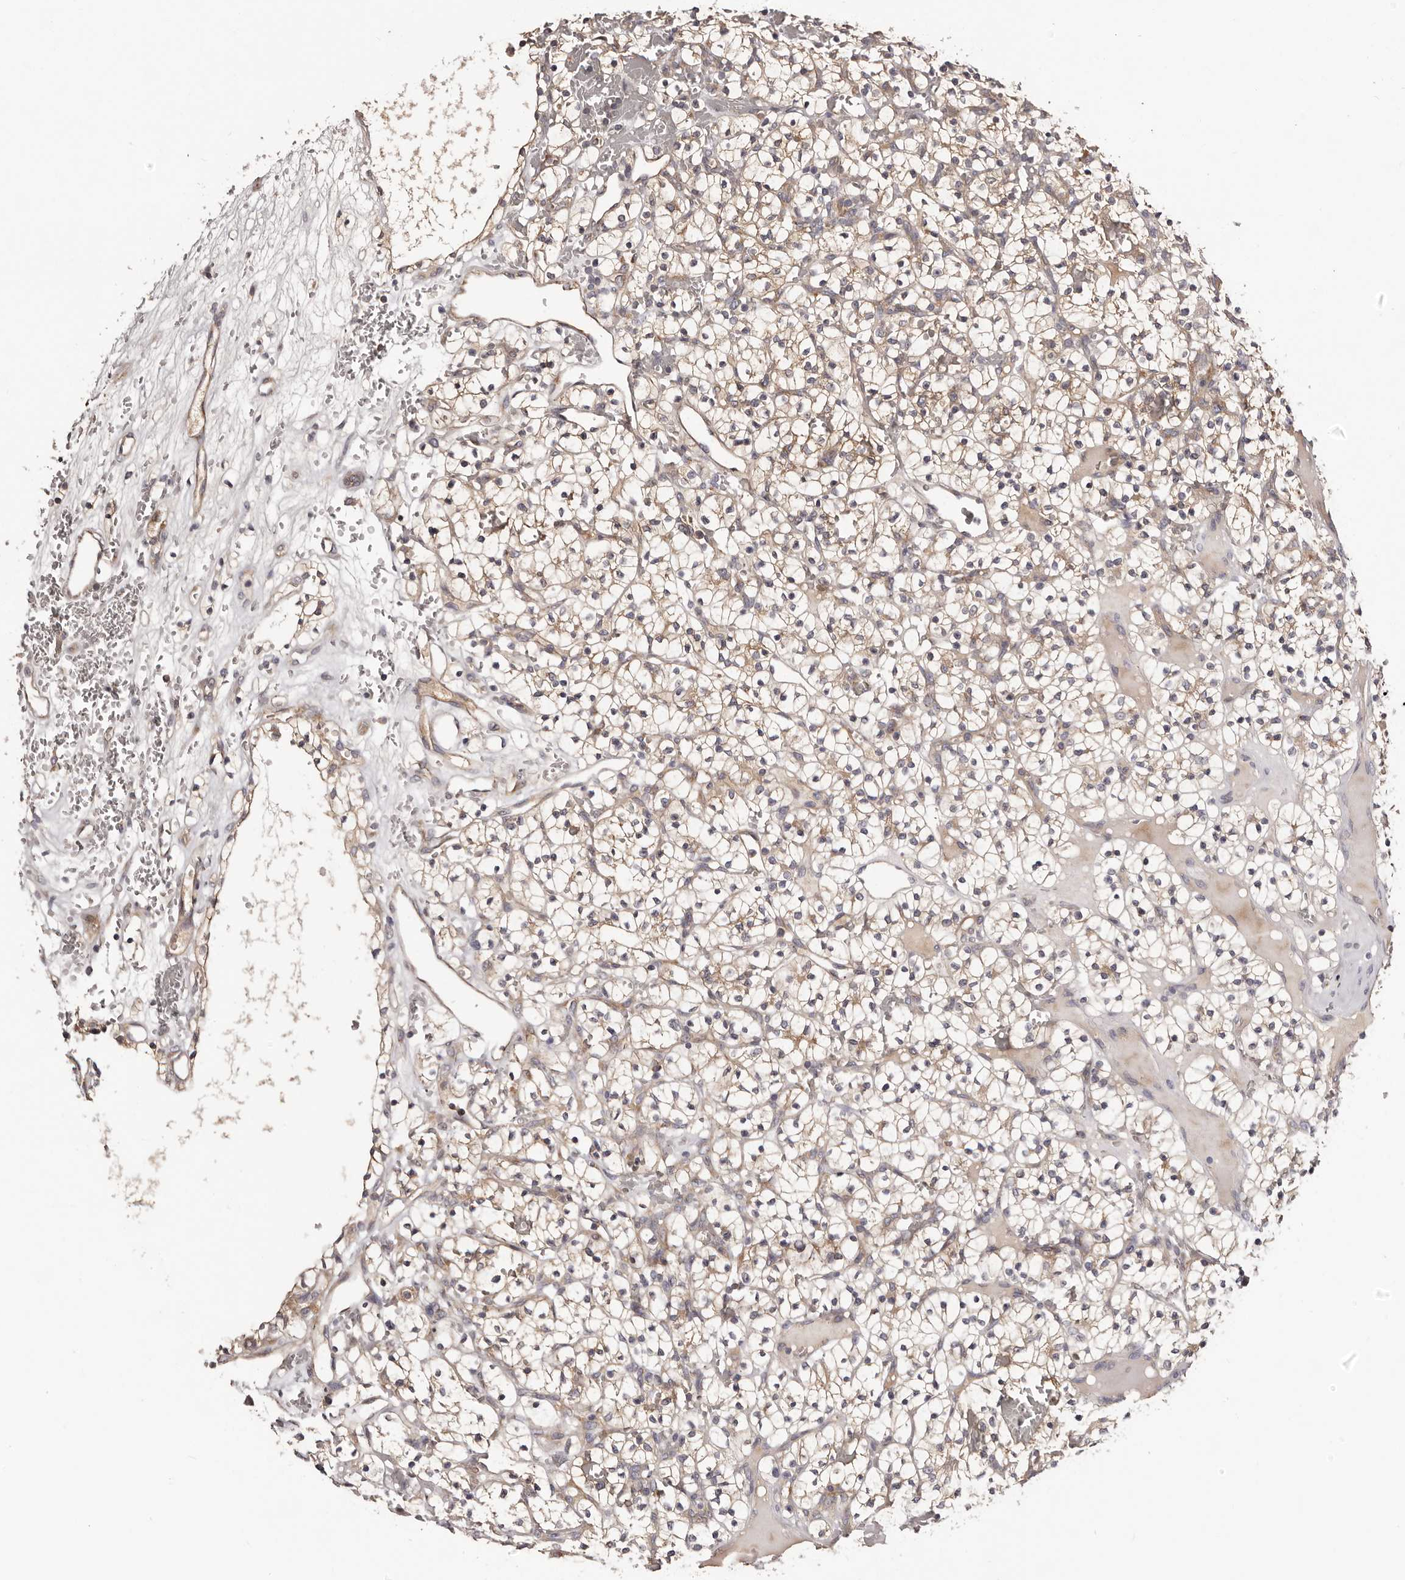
{"staining": {"intensity": "weak", "quantity": ">75%", "location": "cytoplasmic/membranous"}, "tissue": "renal cancer", "cell_type": "Tumor cells", "image_type": "cancer", "snomed": [{"axis": "morphology", "description": "Adenocarcinoma, NOS"}, {"axis": "topography", "description": "Kidney"}], "caption": "Human renal cancer (adenocarcinoma) stained with a protein marker displays weak staining in tumor cells.", "gene": "LTV1", "patient": {"sex": "female", "age": 57}}